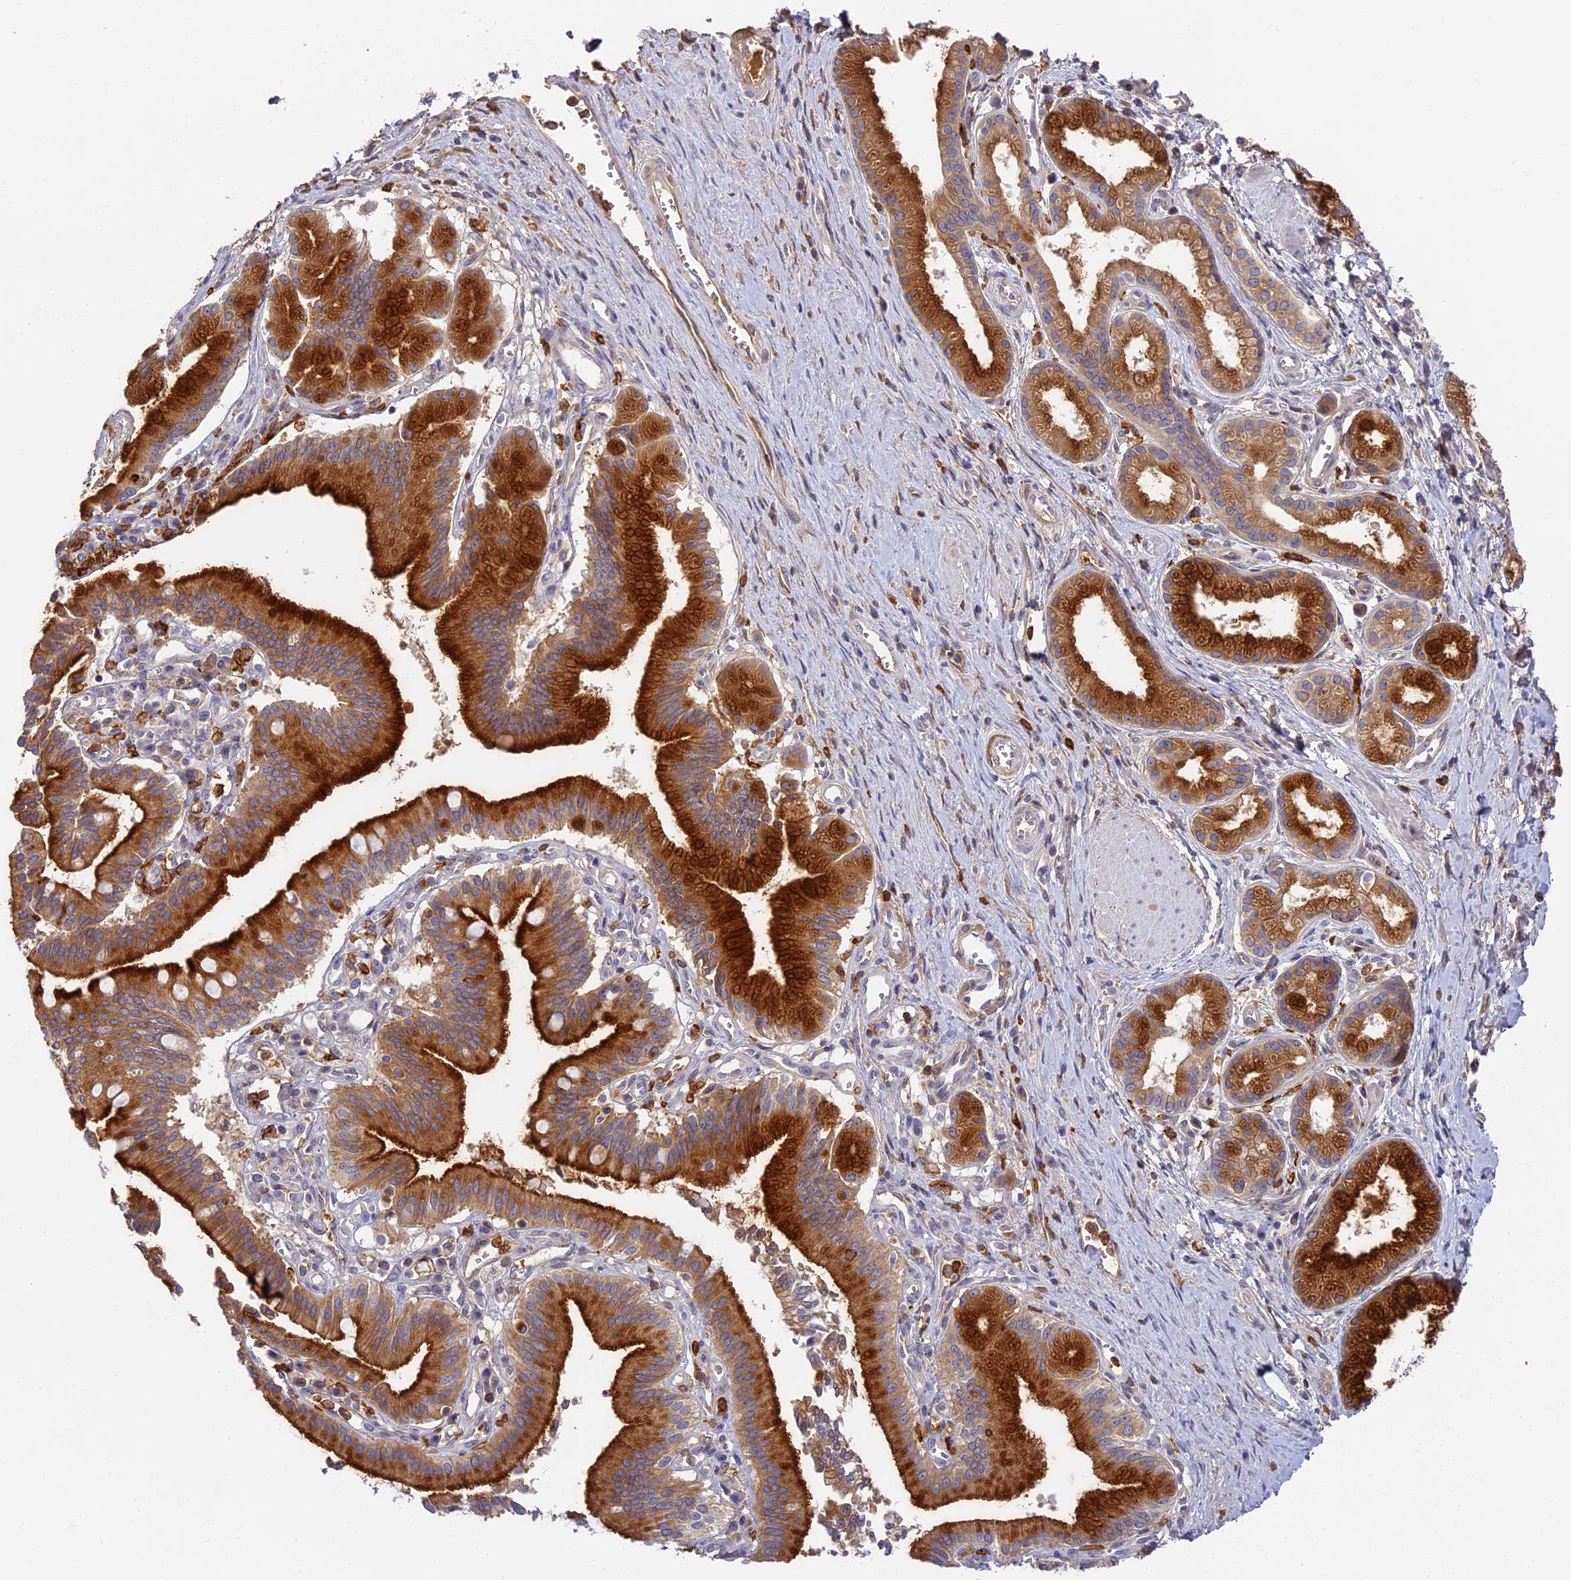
{"staining": {"intensity": "strong", "quantity": ">75%", "location": "cytoplasmic/membranous"}, "tissue": "pancreatic cancer", "cell_type": "Tumor cells", "image_type": "cancer", "snomed": [{"axis": "morphology", "description": "Adenocarcinoma, NOS"}, {"axis": "topography", "description": "Pancreas"}], "caption": "Approximately >75% of tumor cells in human pancreatic adenocarcinoma exhibit strong cytoplasmic/membranous protein positivity as visualized by brown immunohistochemical staining.", "gene": "ADGRD1", "patient": {"sex": "male", "age": 78}}